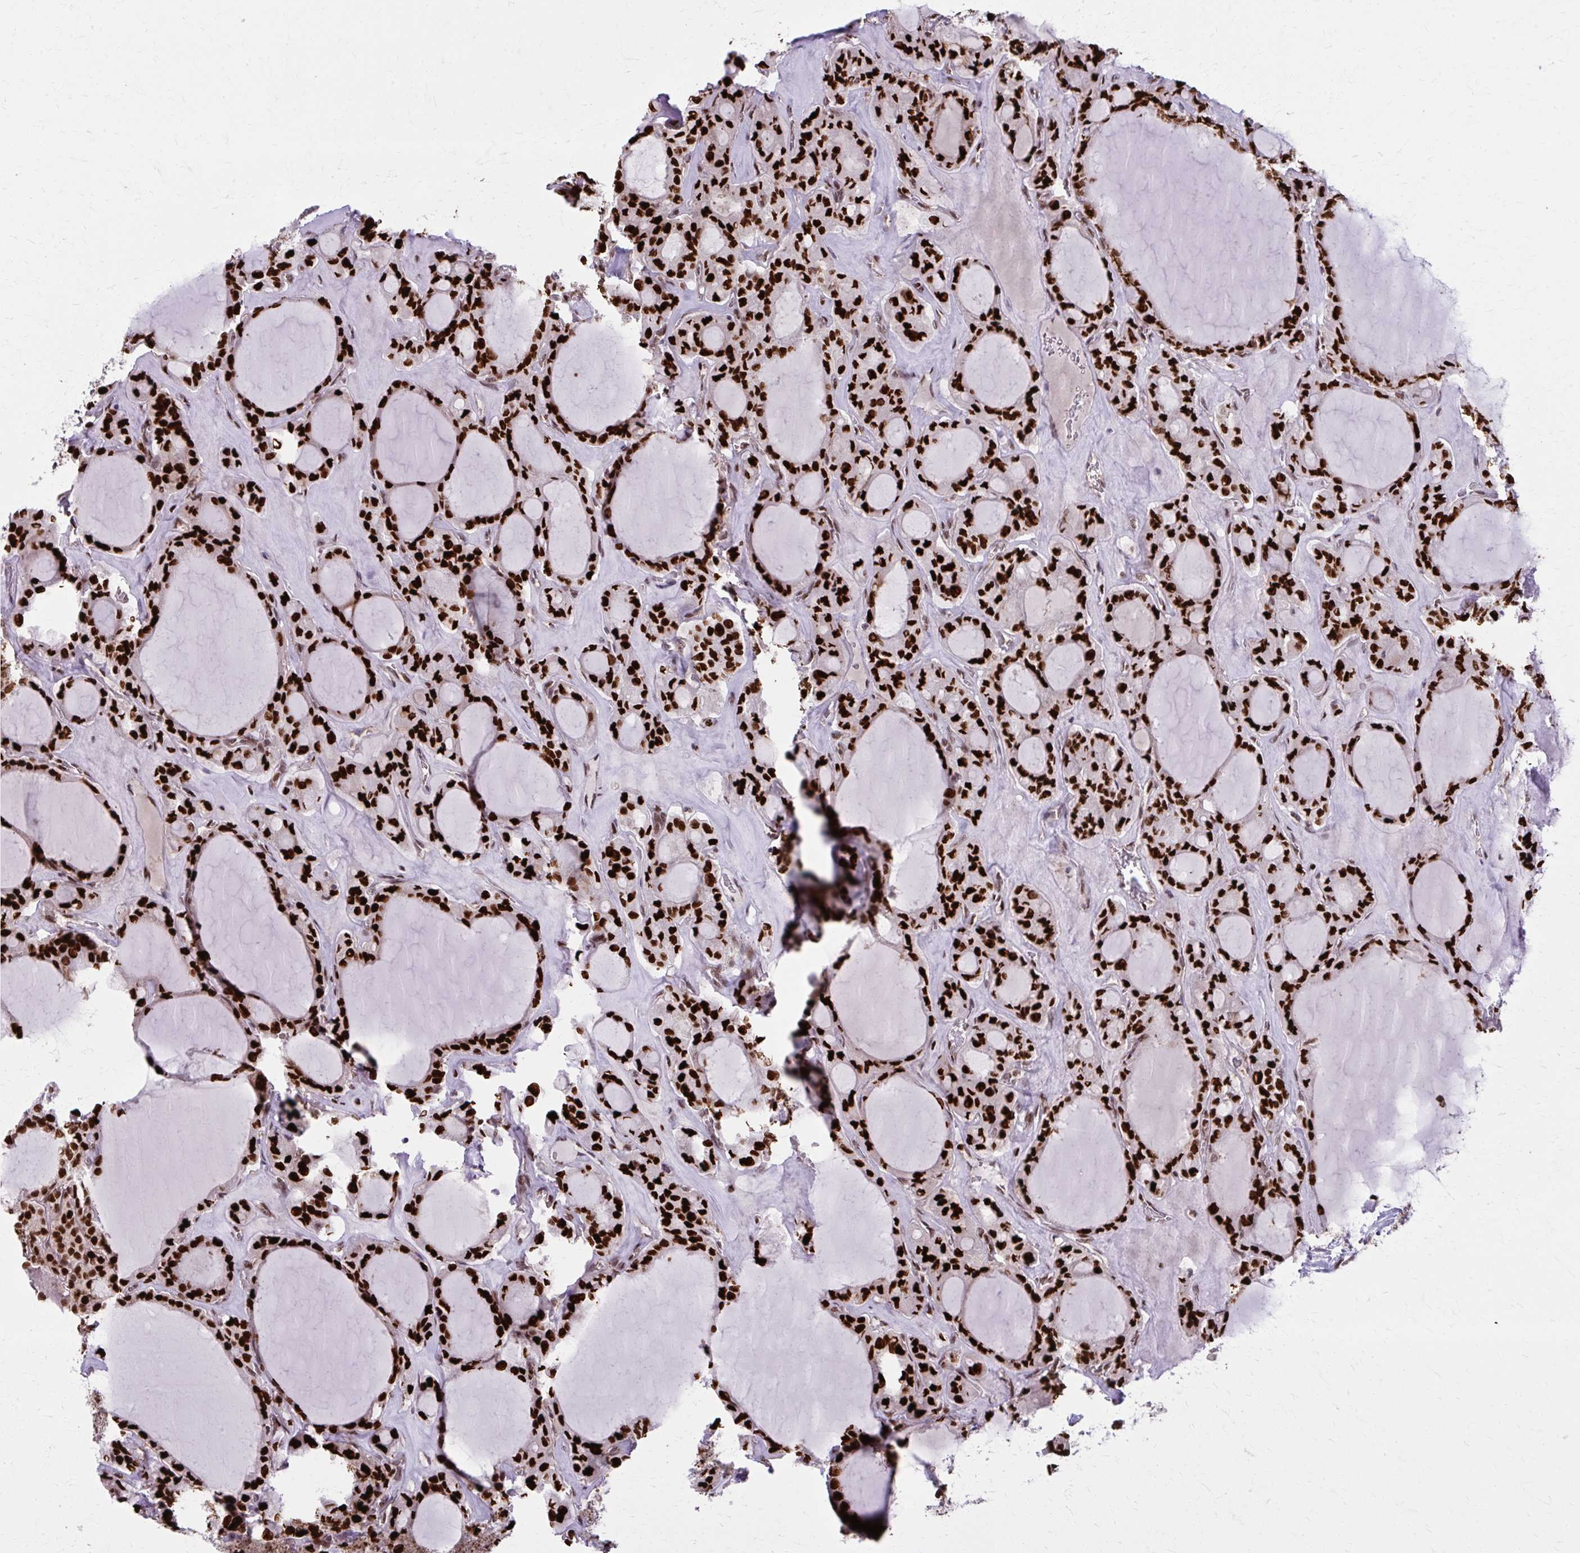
{"staining": {"intensity": "strong", "quantity": ">75%", "location": "nuclear"}, "tissue": "thyroid cancer", "cell_type": "Tumor cells", "image_type": "cancer", "snomed": [{"axis": "morphology", "description": "Follicular adenoma carcinoma, NOS"}, {"axis": "topography", "description": "Thyroid gland"}], "caption": "This is a histology image of immunohistochemistry staining of thyroid cancer (follicular adenoma carcinoma), which shows strong positivity in the nuclear of tumor cells.", "gene": "ZNF559", "patient": {"sex": "female", "age": 63}}